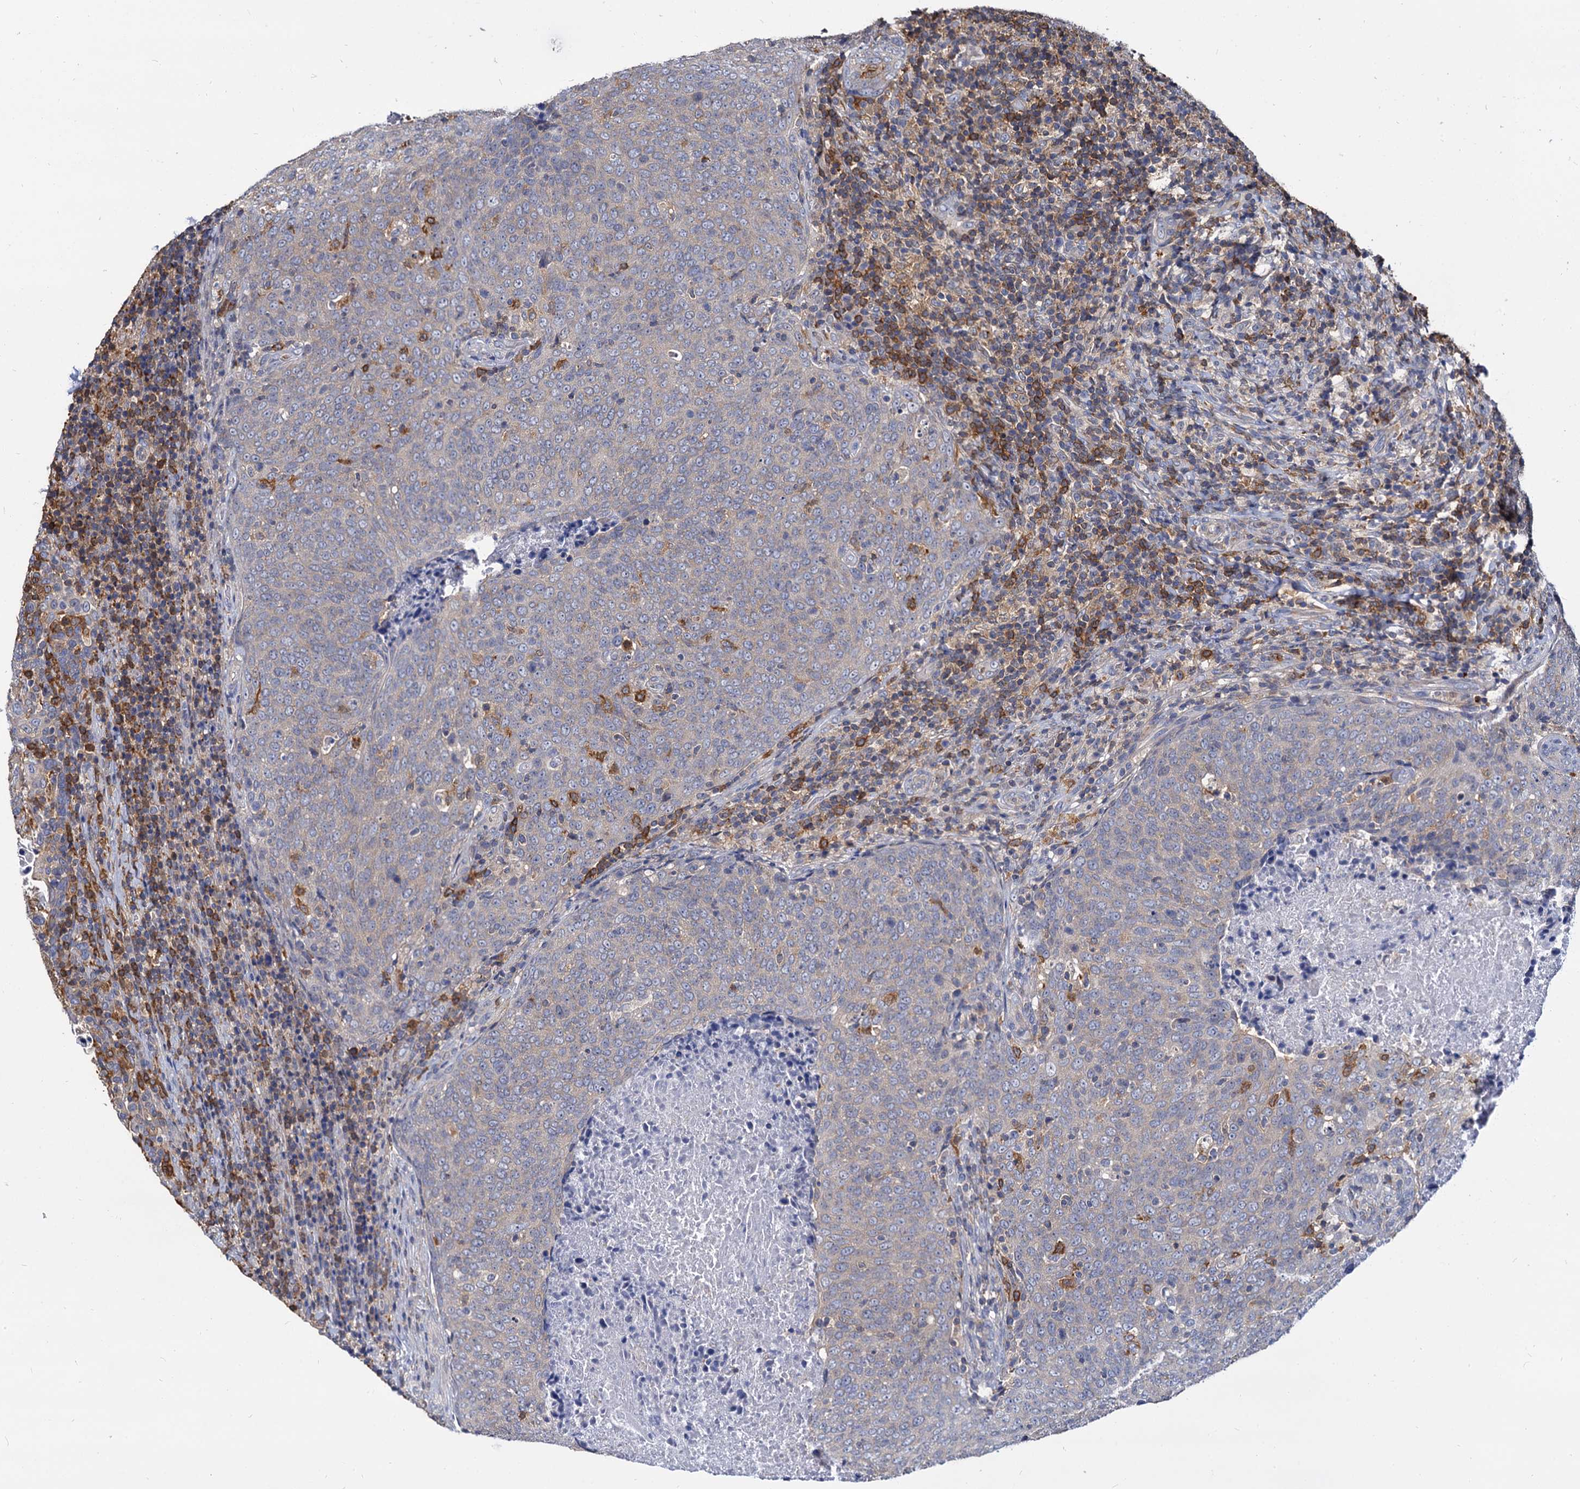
{"staining": {"intensity": "negative", "quantity": "none", "location": "none"}, "tissue": "head and neck cancer", "cell_type": "Tumor cells", "image_type": "cancer", "snomed": [{"axis": "morphology", "description": "Squamous cell carcinoma, NOS"}, {"axis": "morphology", "description": "Squamous cell carcinoma, metastatic, NOS"}, {"axis": "topography", "description": "Lymph node"}, {"axis": "topography", "description": "Head-Neck"}], "caption": "DAB (3,3'-diaminobenzidine) immunohistochemical staining of human squamous cell carcinoma (head and neck) displays no significant expression in tumor cells.", "gene": "ANKRD13A", "patient": {"sex": "male", "age": 62}}